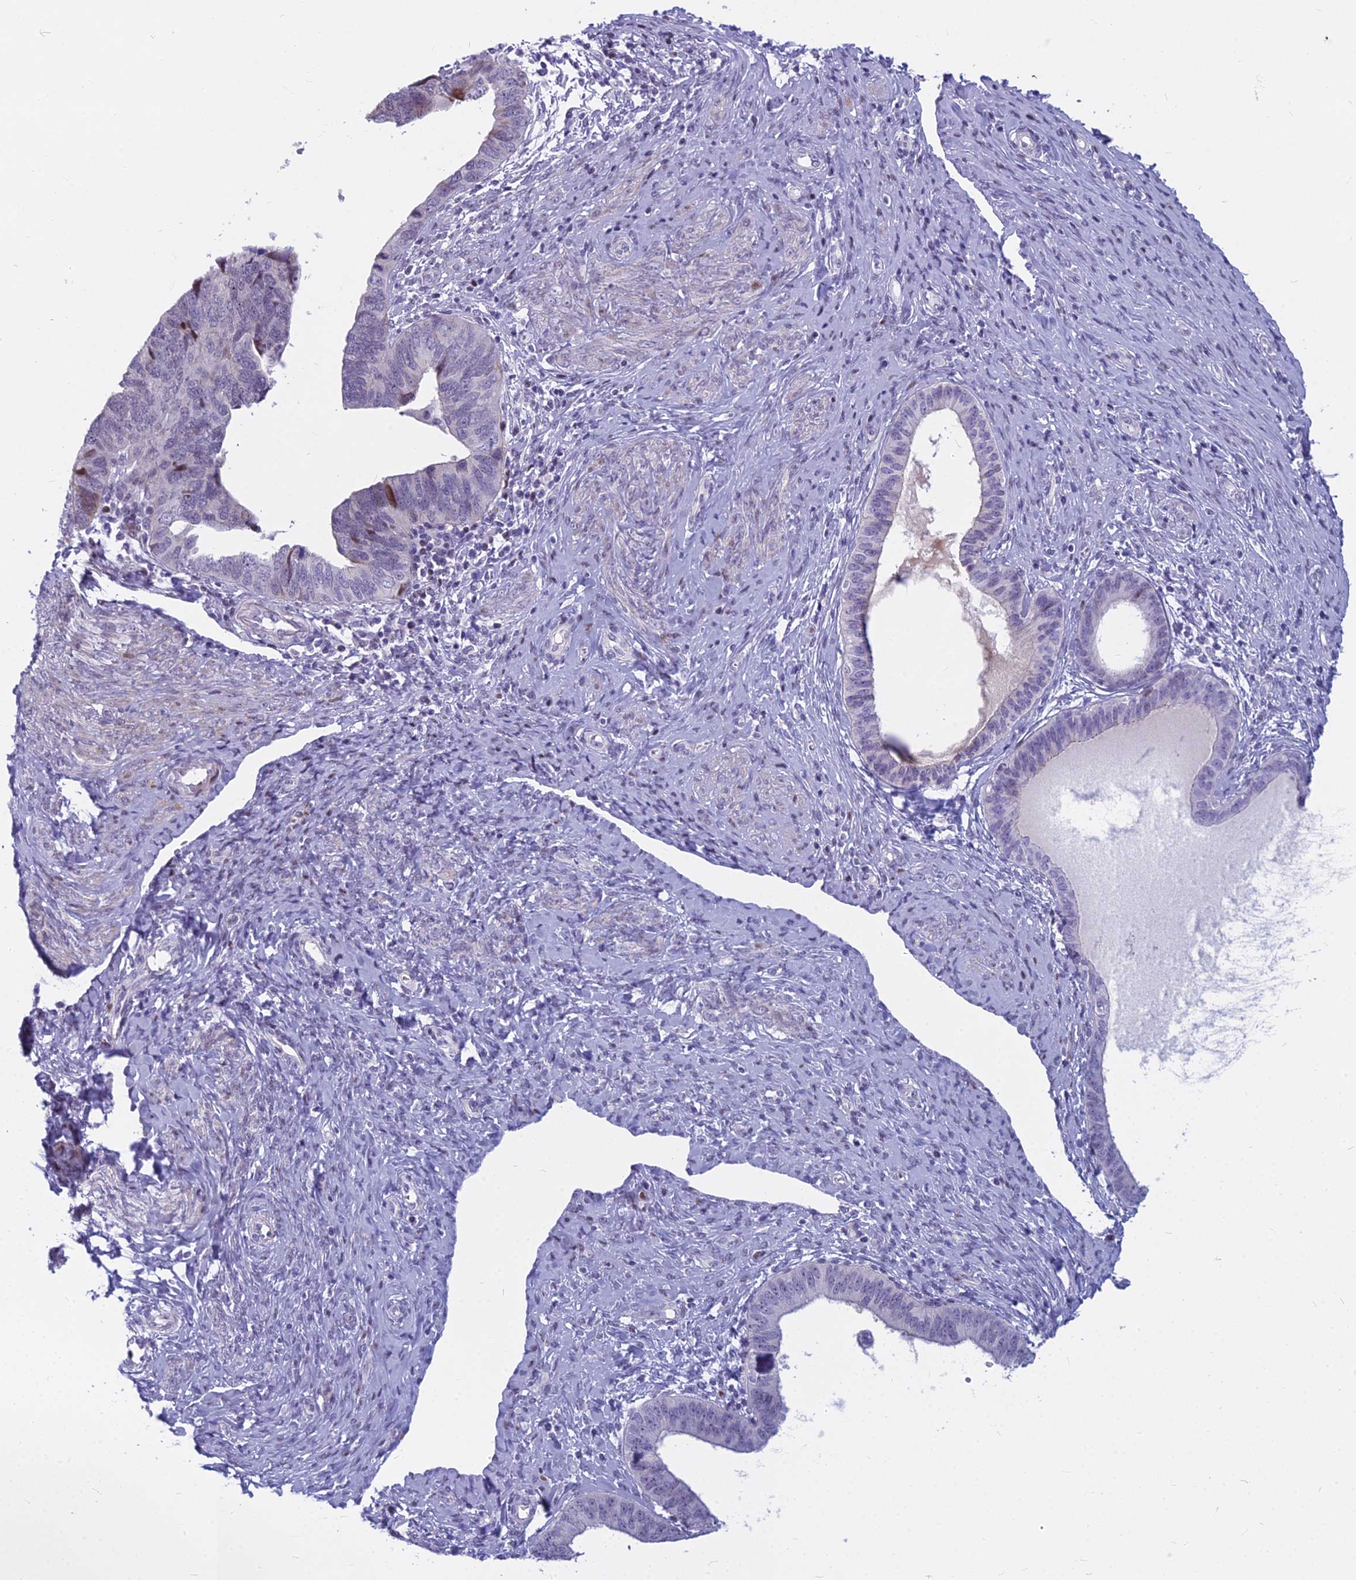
{"staining": {"intensity": "negative", "quantity": "none", "location": "none"}, "tissue": "endometrial cancer", "cell_type": "Tumor cells", "image_type": "cancer", "snomed": [{"axis": "morphology", "description": "Adenocarcinoma, NOS"}, {"axis": "topography", "description": "Endometrium"}], "caption": "IHC of human endometrial adenocarcinoma demonstrates no expression in tumor cells.", "gene": "MYBPC2", "patient": {"sex": "female", "age": 79}}